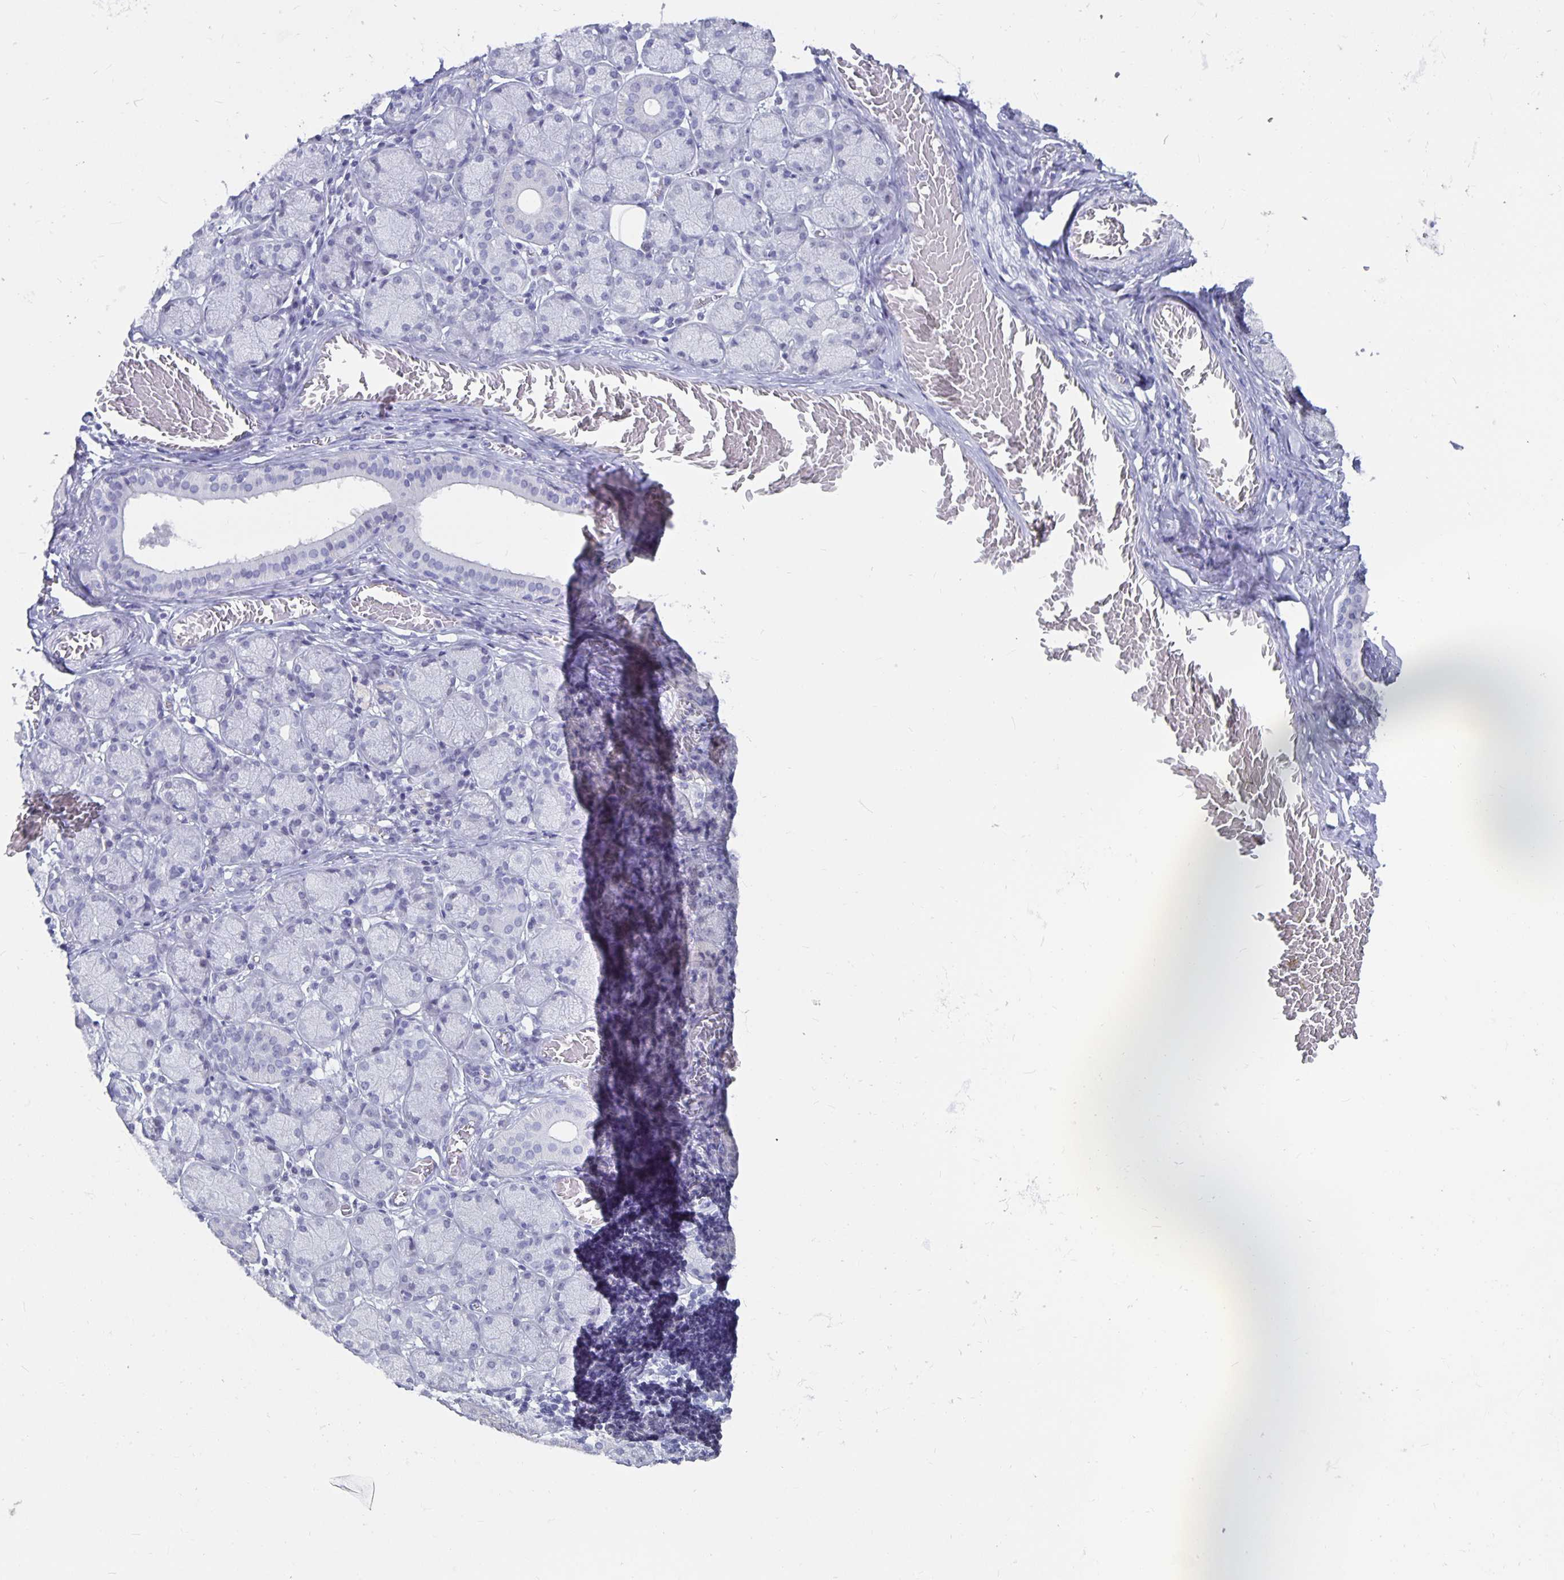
{"staining": {"intensity": "negative", "quantity": "none", "location": "none"}, "tissue": "salivary gland", "cell_type": "Glandular cells", "image_type": "normal", "snomed": [{"axis": "morphology", "description": "Normal tissue, NOS"}, {"axis": "topography", "description": "Salivary gland"}, {"axis": "topography", "description": "Peripheral nerve tissue"}], "caption": "High power microscopy image of an immunohistochemistry histopathology image of normal salivary gland, revealing no significant positivity in glandular cells. (DAB immunohistochemistry (IHC) visualized using brightfield microscopy, high magnification).", "gene": "OLIG2", "patient": {"sex": "female", "age": 24}}